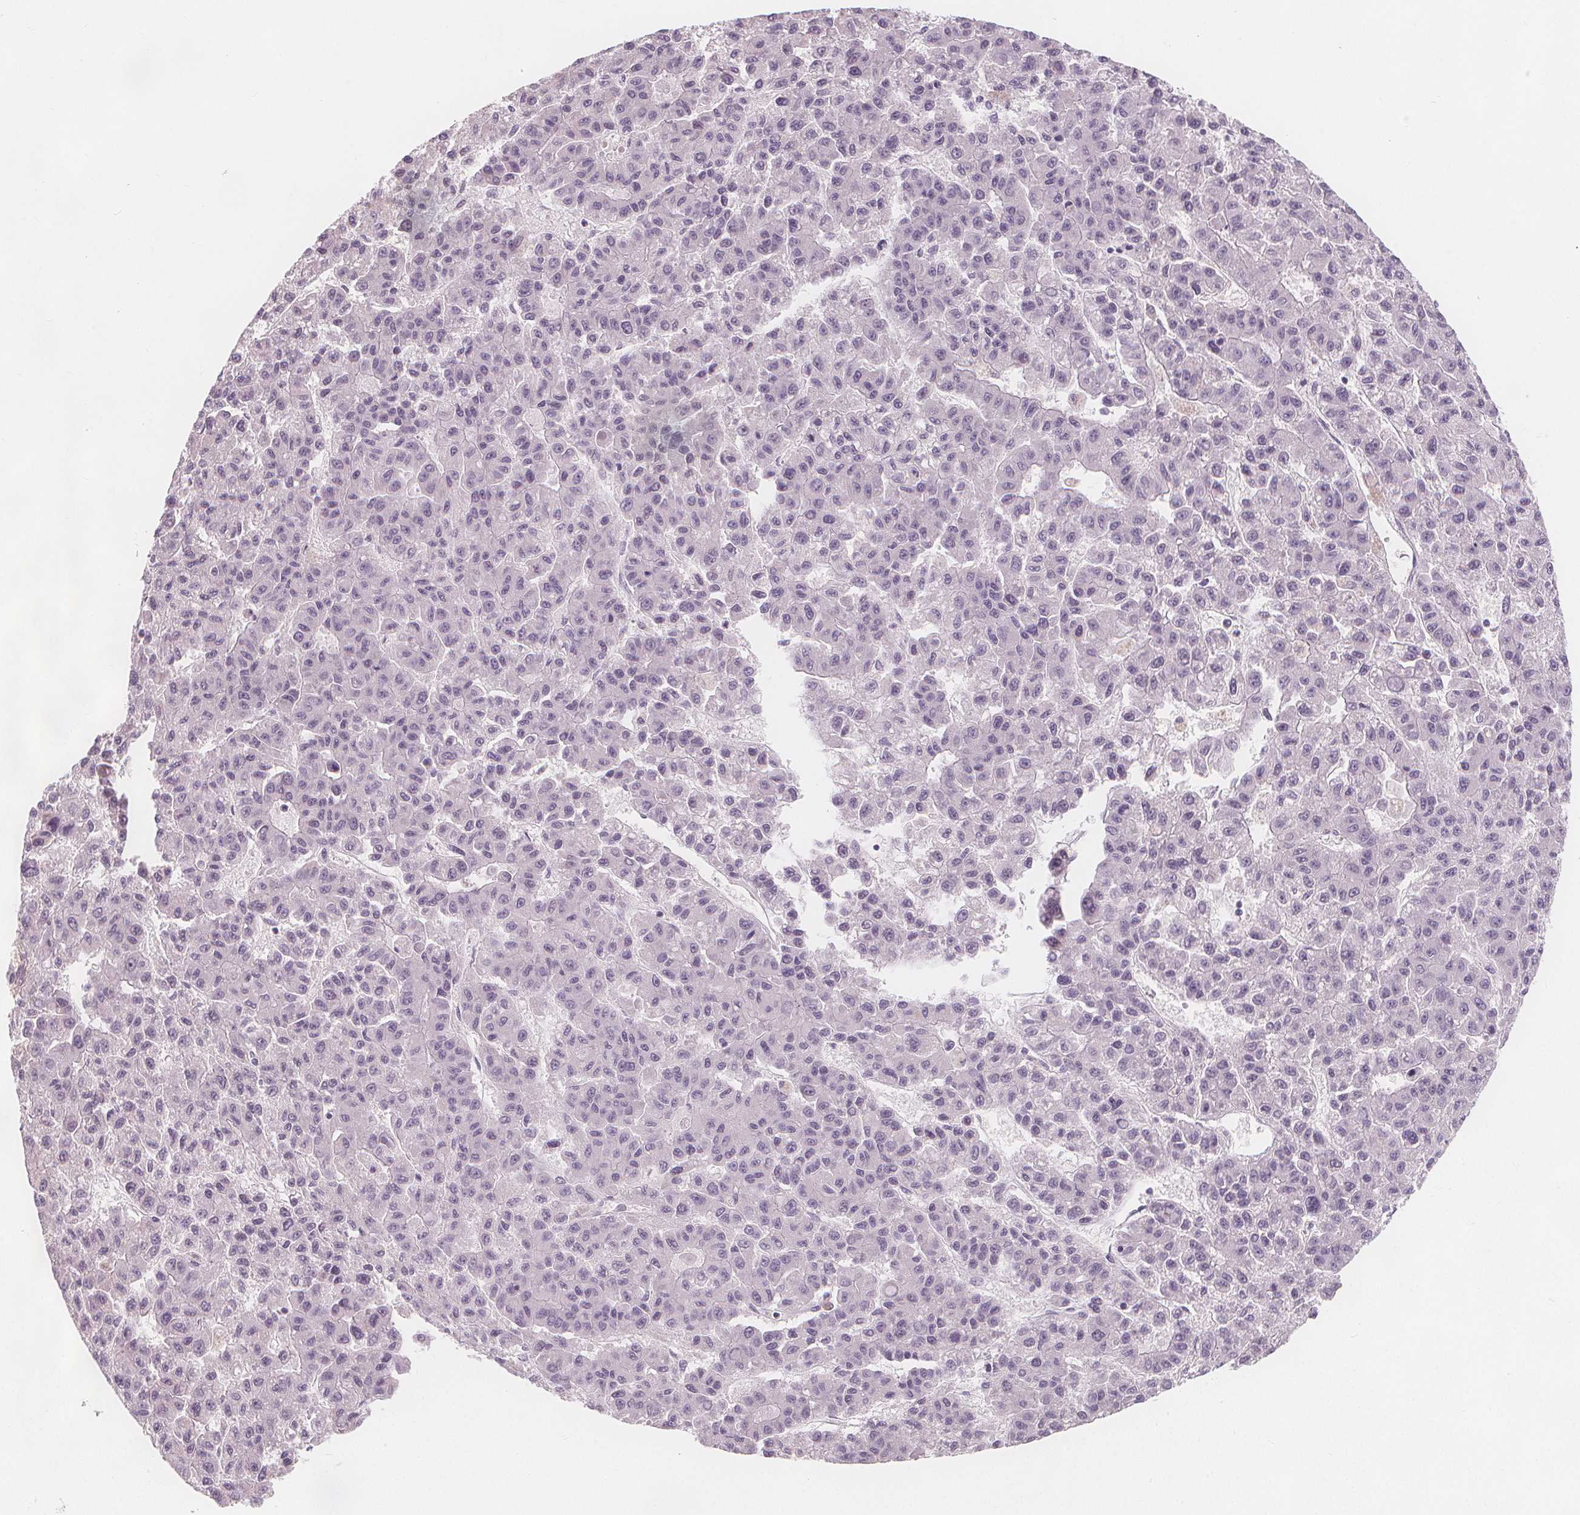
{"staining": {"intensity": "negative", "quantity": "none", "location": "none"}, "tissue": "liver cancer", "cell_type": "Tumor cells", "image_type": "cancer", "snomed": [{"axis": "morphology", "description": "Carcinoma, Hepatocellular, NOS"}, {"axis": "topography", "description": "Liver"}], "caption": "The immunohistochemistry (IHC) histopathology image has no significant positivity in tumor cells of liver cancer tissue.", "gene": "TIPIN", "patient": {"sex": "male", "age": 70}}